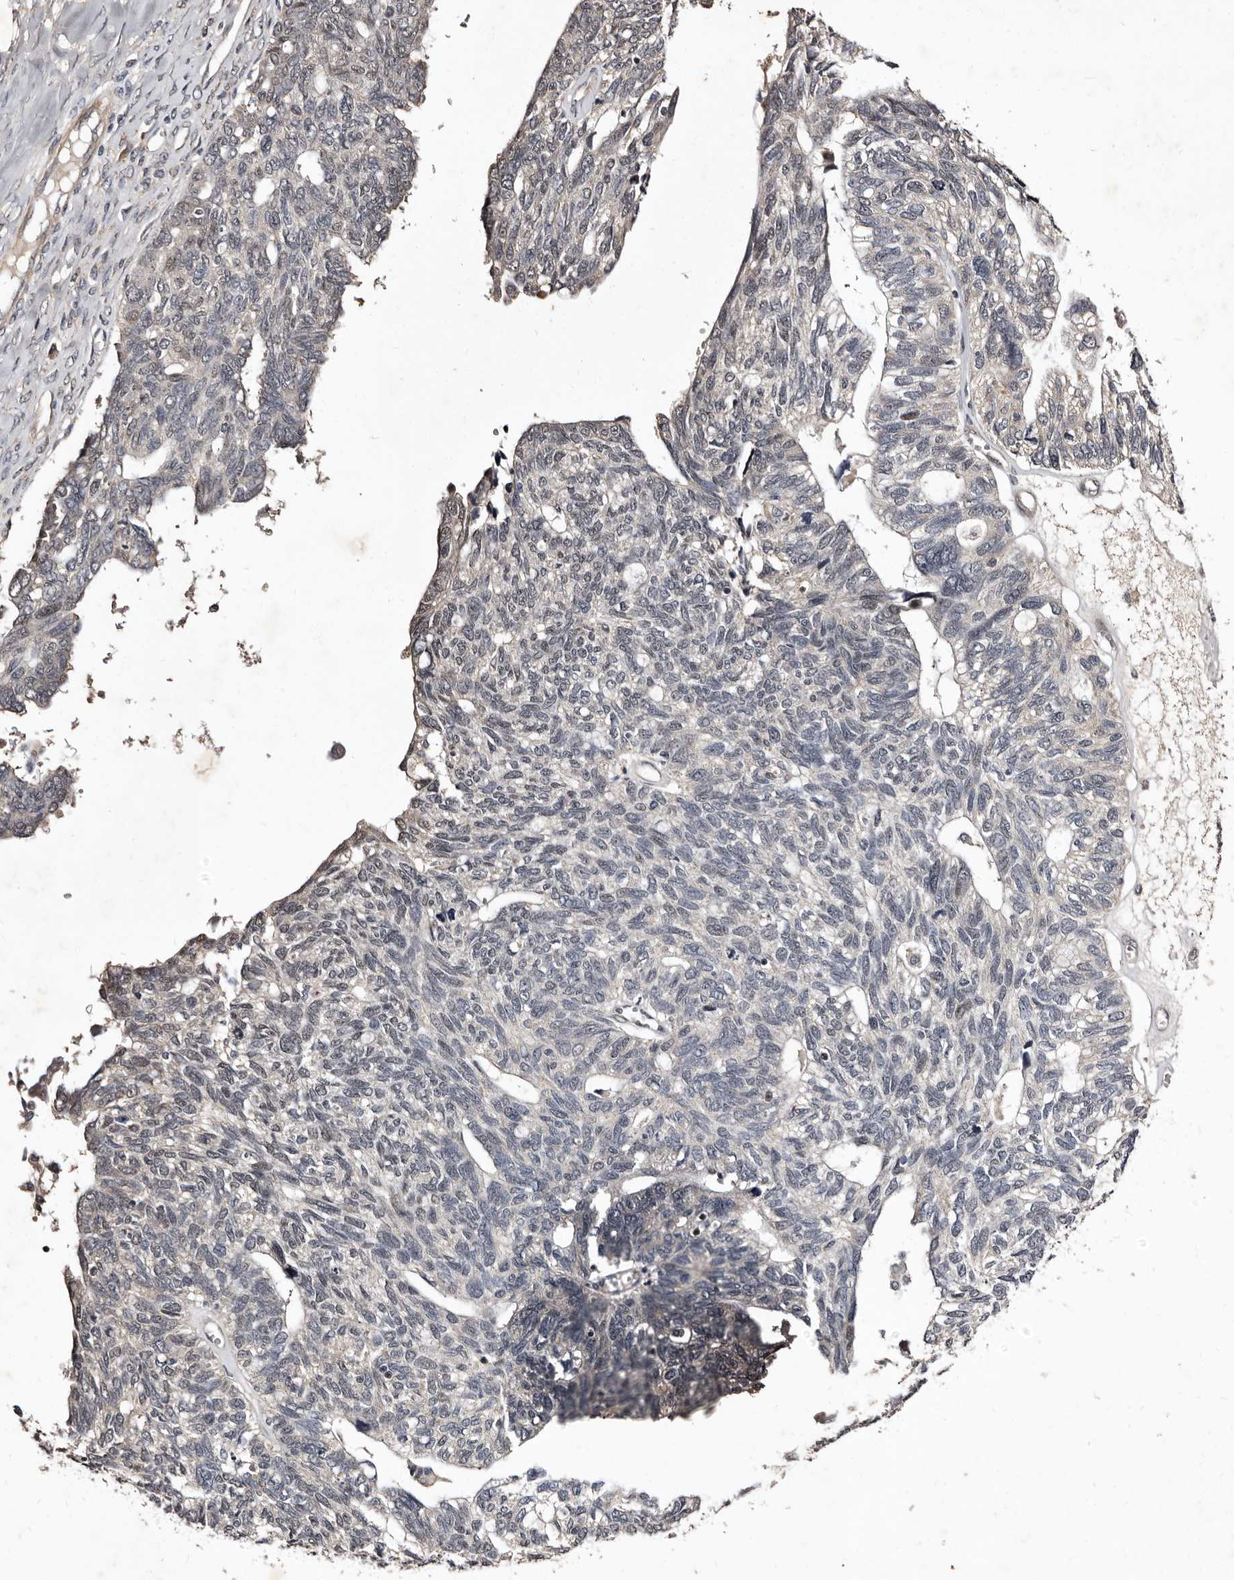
{"staining": {"intensity": "negative", "quantity": "none", "location": "none"}, "tissue": "ovarian cancer", "cell_type": "Tumor cells", "image_type": "cancer", "snomed": [{"axis": "morphology", "description": "Cystadenocarcinoma, serous, NOS"}, {"axis": "topography", "description": "Ovary"}], "caption": "Ovarian cancer (serous cystadenocarcinoma) was stained to show a protein in brown. There is no significant positivity in tumor cells.", "gene": "MKRN3", "patient": {"sex": "female", "age": 79}}